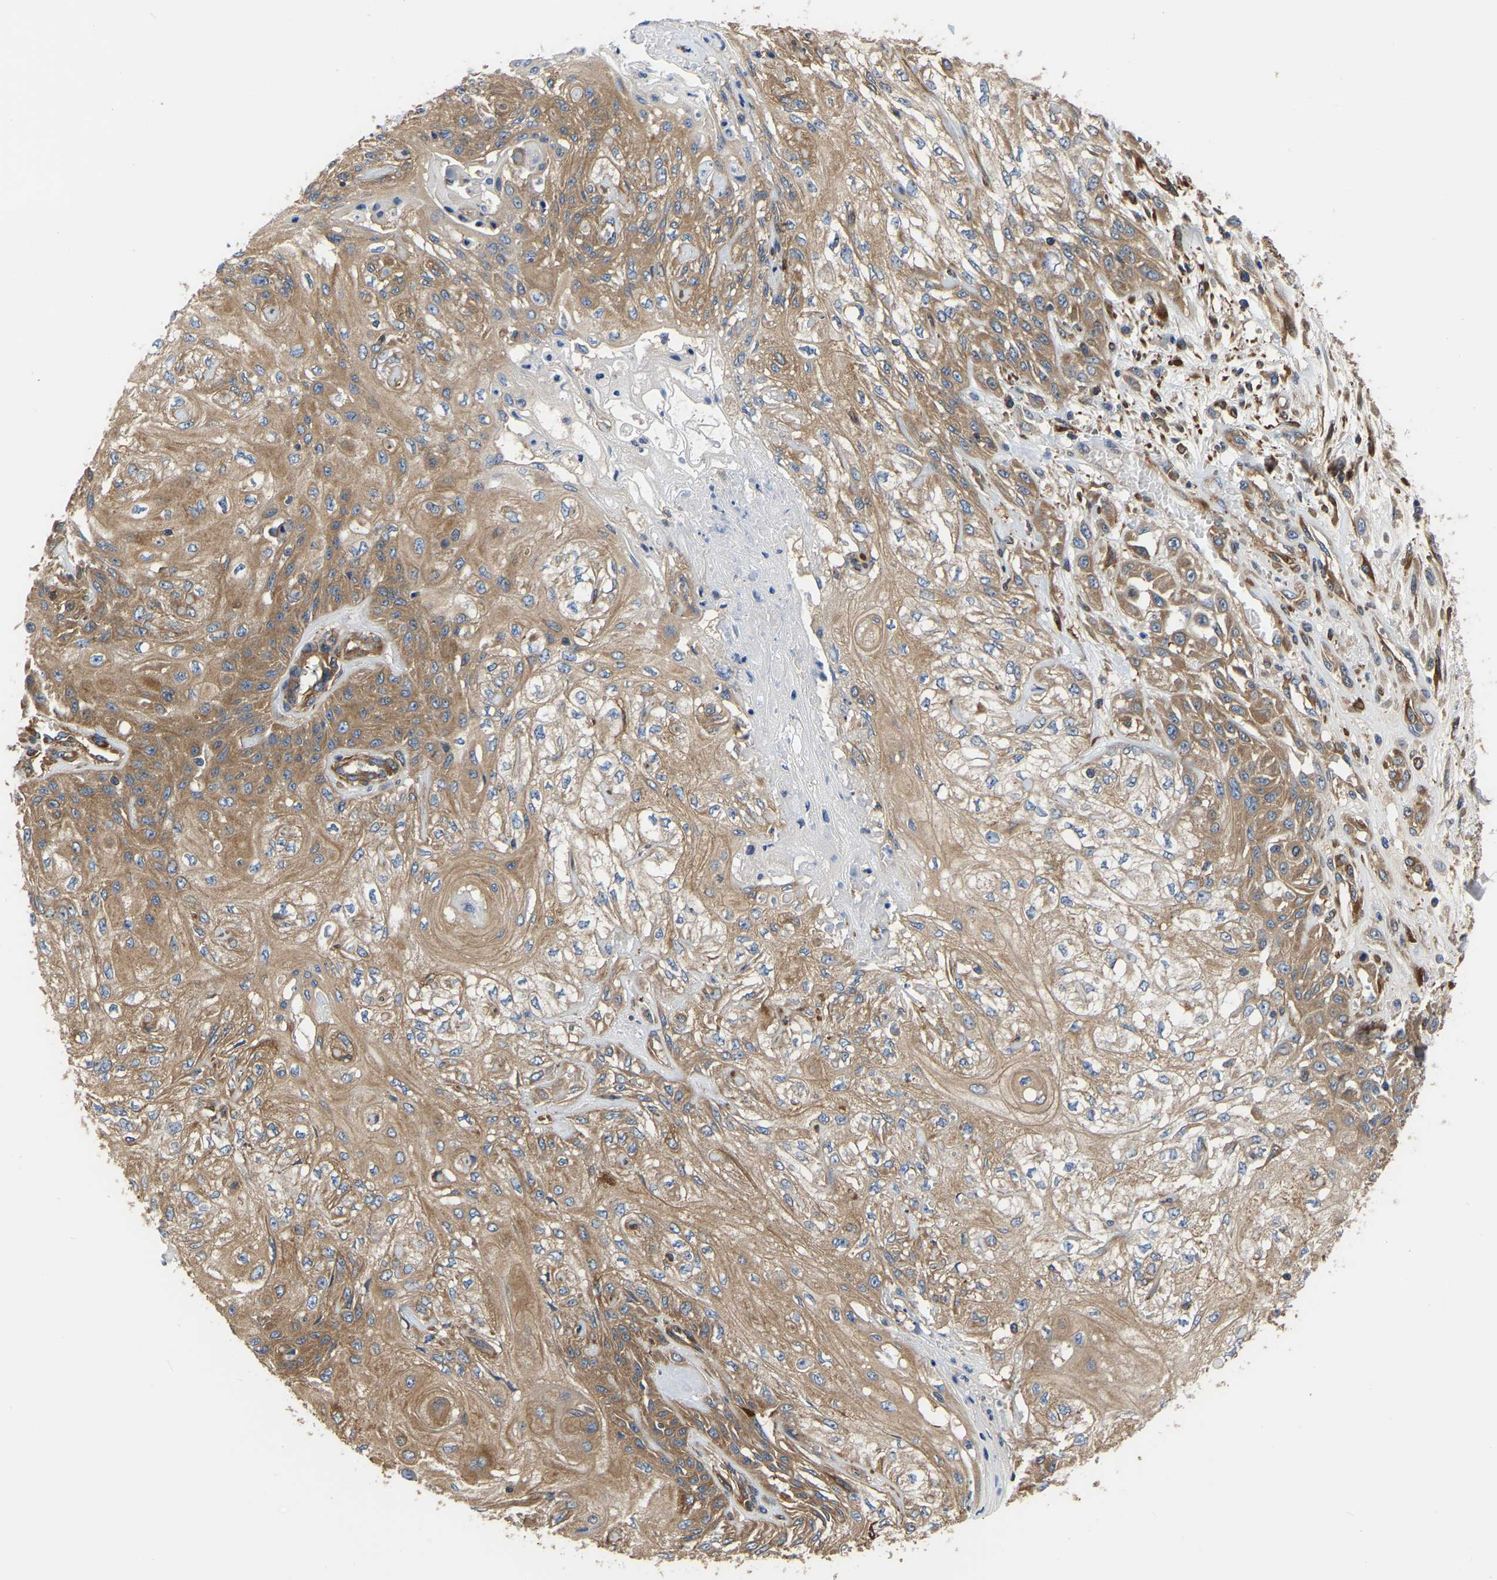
{"staining": {"intensity": "moderate", "quantity": ">75%", "location": "cytoplasmic/membranous"}, "tissue": "skin cancer", "cell_type": "Tumor cells", "image_type": "cancer", "snomed": [{"axis": "morphology", "description": "Squamous cell carcinoma, NOS"}, {"axis": "morphology", "description": "Squamous cell carcinoma, metastatic, NOS"}, {"axis": "topography", "description": "Skin"}, {"axis": "topography", "description": "Lymph node"}], "caption": "Immunohistochemical staining of skin cancer (squamous cell carcinoma) demonstrates moderate cytoplasmic/membranous protein staining in approximately >75% of tumor cells.", "gene": "GARS1", "patient": {"sex": "male", "age": 75}}